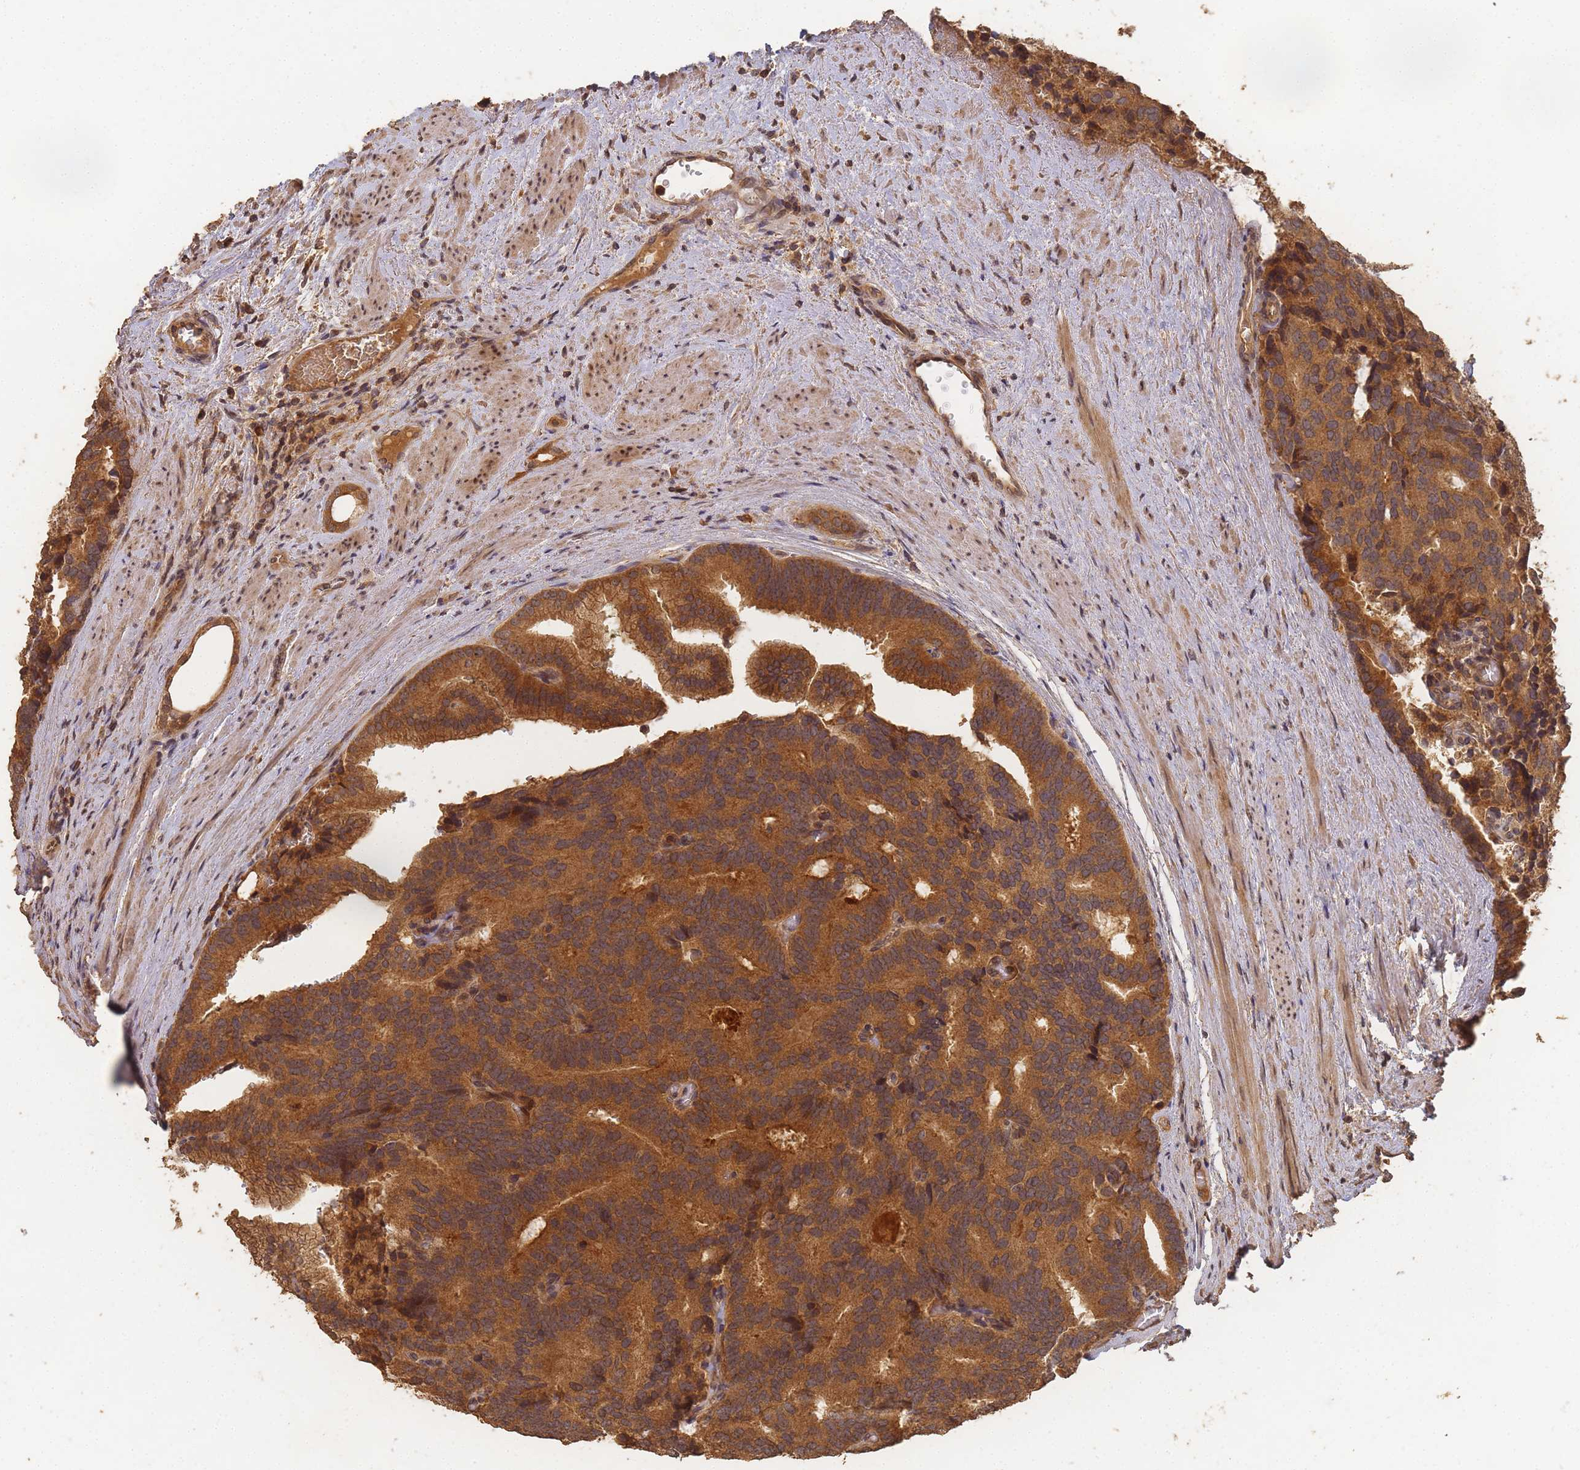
{"staining": {"intensity": "strong", "quantity": ">75%", "location": "cytoplasmic/membranous"}, "tissue": "prostate cancer", "cell_type": "Tumor cells", "image_type": "cancer", "snomed": [{"axis": "morphology", "description": "Adenocarcinoma, Low grade"}, {"axis": "topography", "description": "Prostate"}], "caption": "This photomicrograph exhibits immunohistochemistry staining of human prostate adenocarcinoma (low-grade), with high strong cytoplasmic/membranous expression in about >75% of tumor cells.", "gene": "ALKBH1", "patient": {"sex": "male", "age": 71}}